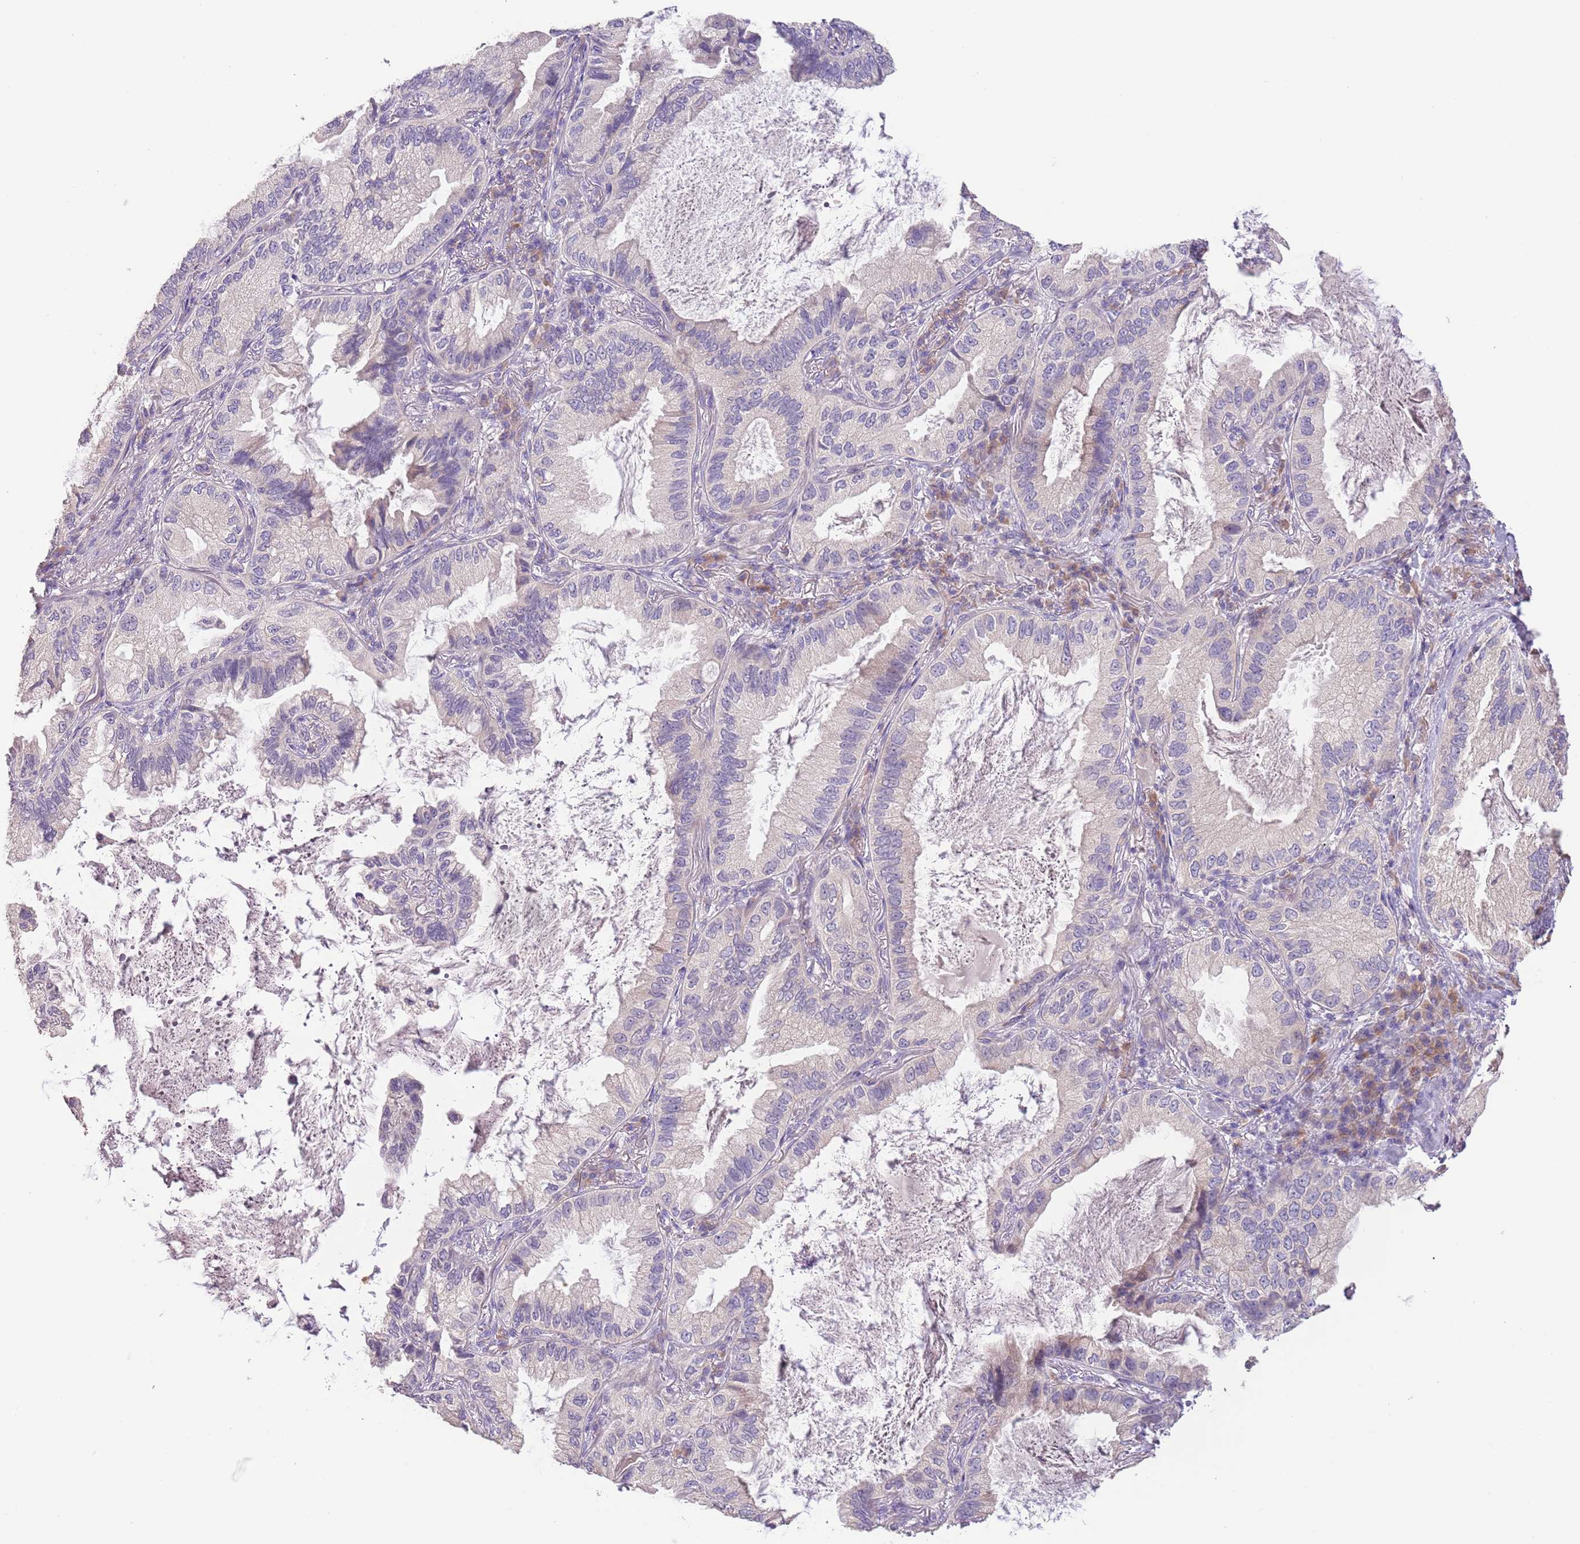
{"staining": {"intensity": "negative", "quantity": "none", "location": "none"}, "tissue": "lung cancer", "cell_type": "Tumor cells", "image_type": "cancer", "snomed": [{"axis": "morphology", "description": "Adenocarcinoma, NOS"}, {"axis": "topography", "description": "Lung"}], "caption": "Tumor cells are negative for protein expression in human adenocarcinoma (lung).", "gene": "ZNF658", "patient": {"sex": "female", "age": 69}}